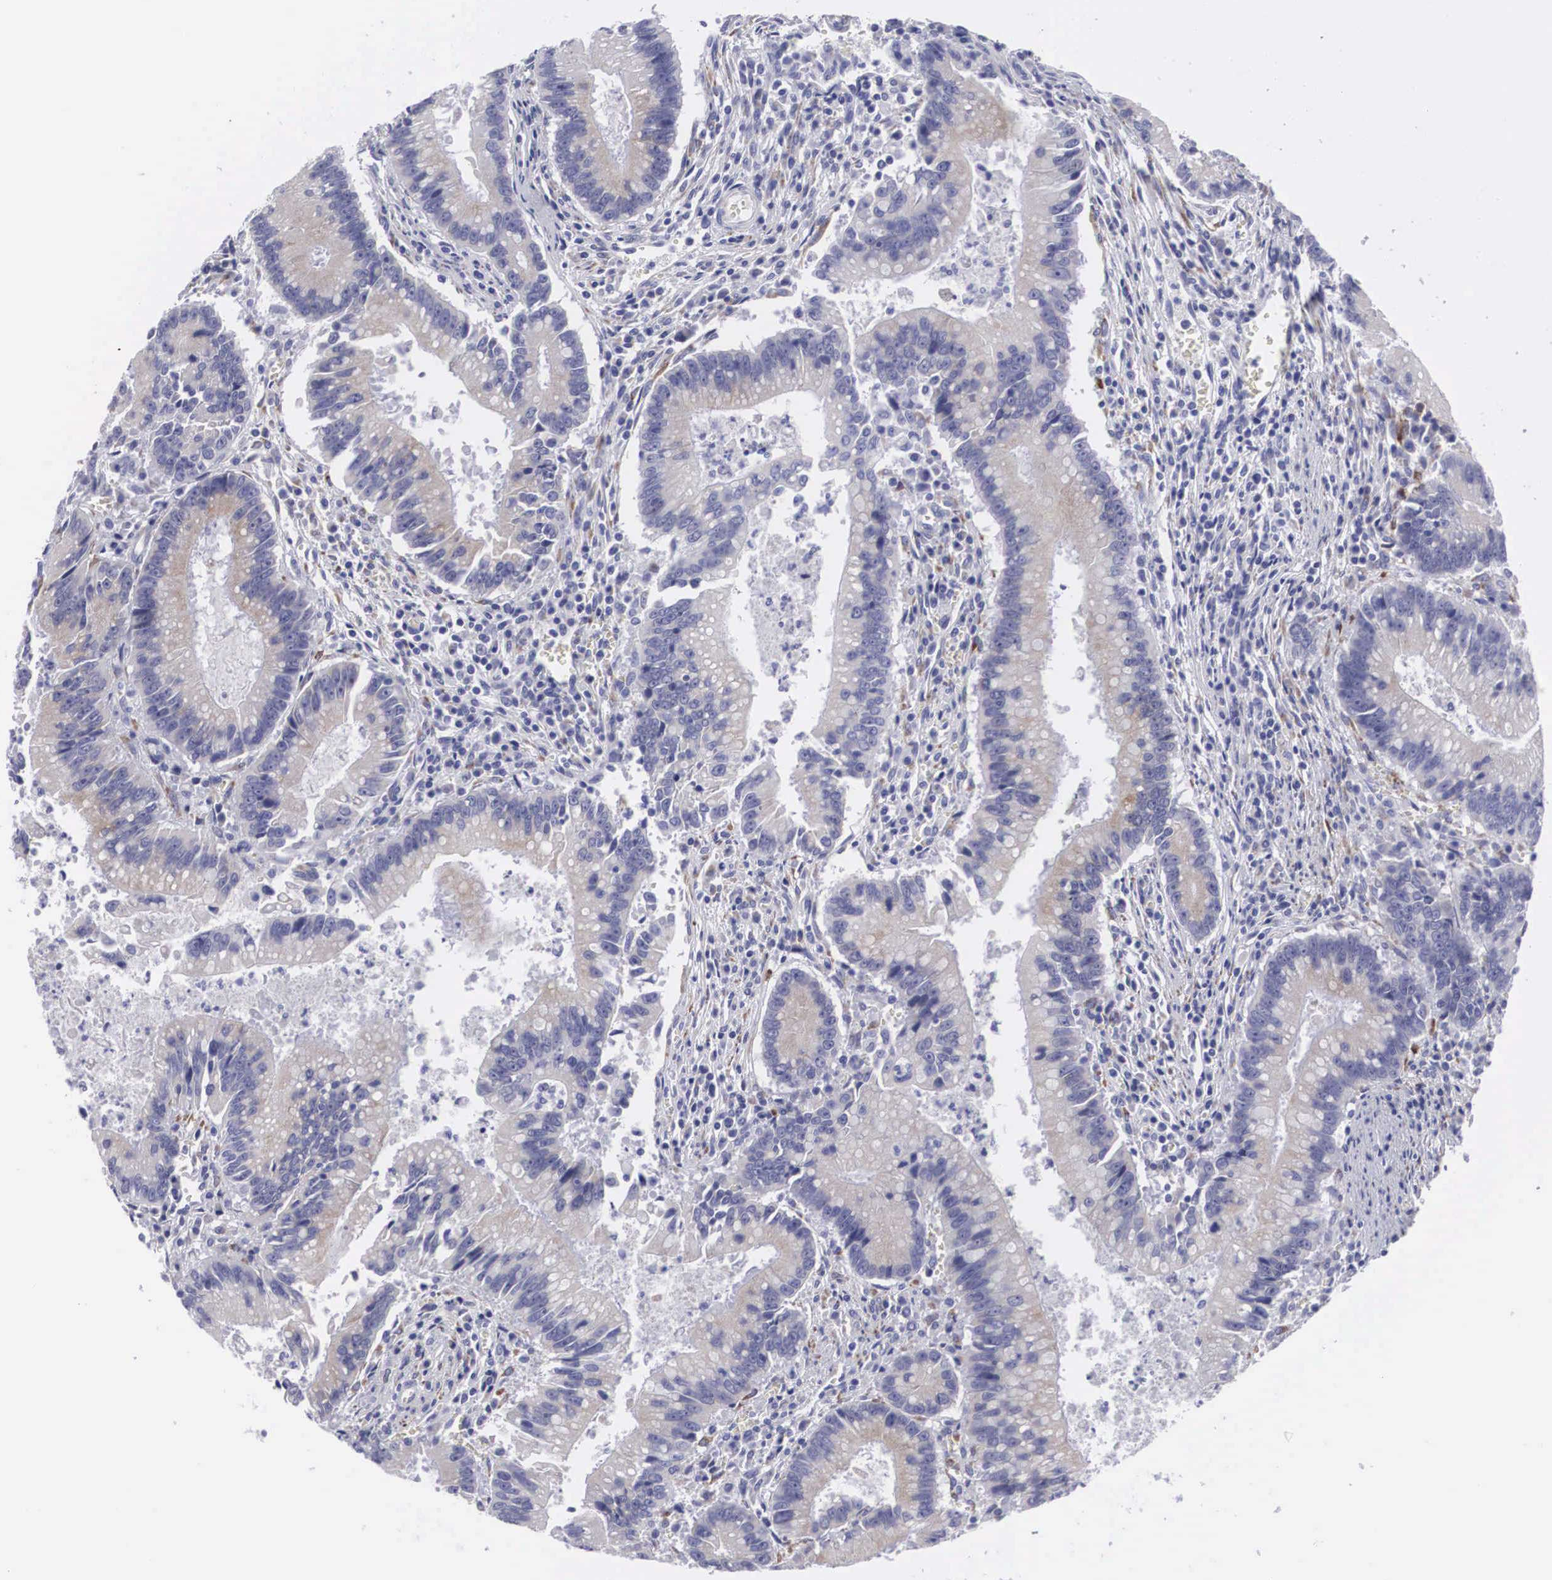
{"staining": {"intensity": "weak", "quantity": "25%-75%", "location": "cytoplasmic/membranous"}, "tissue": "colorectal cancer", "cell_type": "Tumor cells", "image_type": "cancer", "snomed": [{"axis": "morphology", "description": "Adenocarcinoma, NOS"}, {"axis": "topography", "description": "Rectum"}], "caption": "Immunohistochemical staining of human colorectal cancer (adenocarcinoma) demonstrates low levels of weak cytoplasmic/membranous staining in about 25%-75% of tumor cells.", "gene": "ARMCX3", "patient": {"sex": "female", "age": 81}}